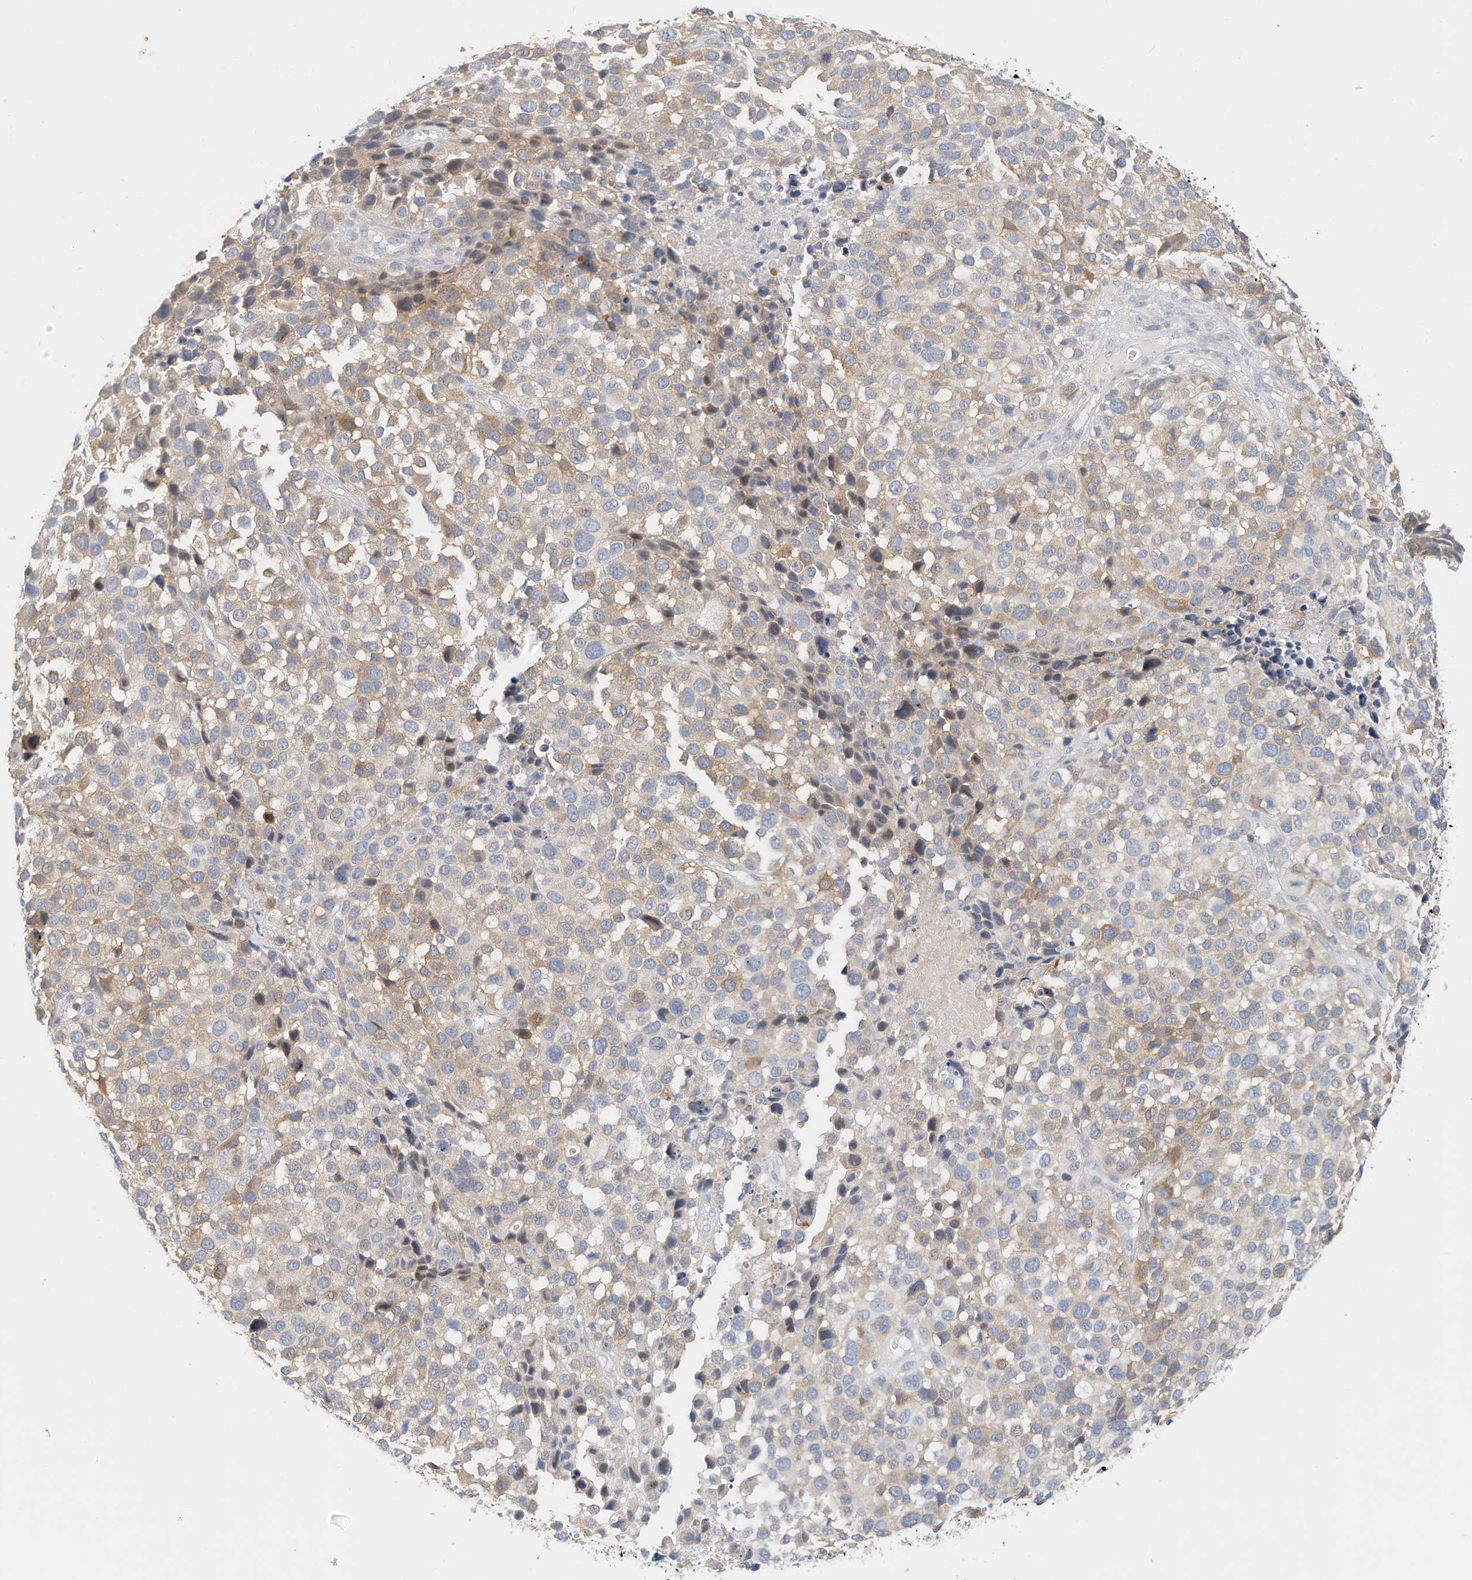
{"staining": {"intensity": "moderate", "quantity": "25%-75%", "location": "cytoplasmic/membranous"}, "tissue": "melanoma", "cell_type": "Tumor cells", "image_type": "cancer", "snomed": [{"axis": "morphology", "description": "Malignant melanoma, NOS"}, {"axis": "topography", "description": "Skin of trunk"}], "caption": "Approximately 25%-75% of tumor cells in melanoma show moderate cytoplasmic/membranous protein staining as visualized by brown immunohistochemical staining.", "gene": "MICAL1", "patient": {"sex": "male", "age": 71}}